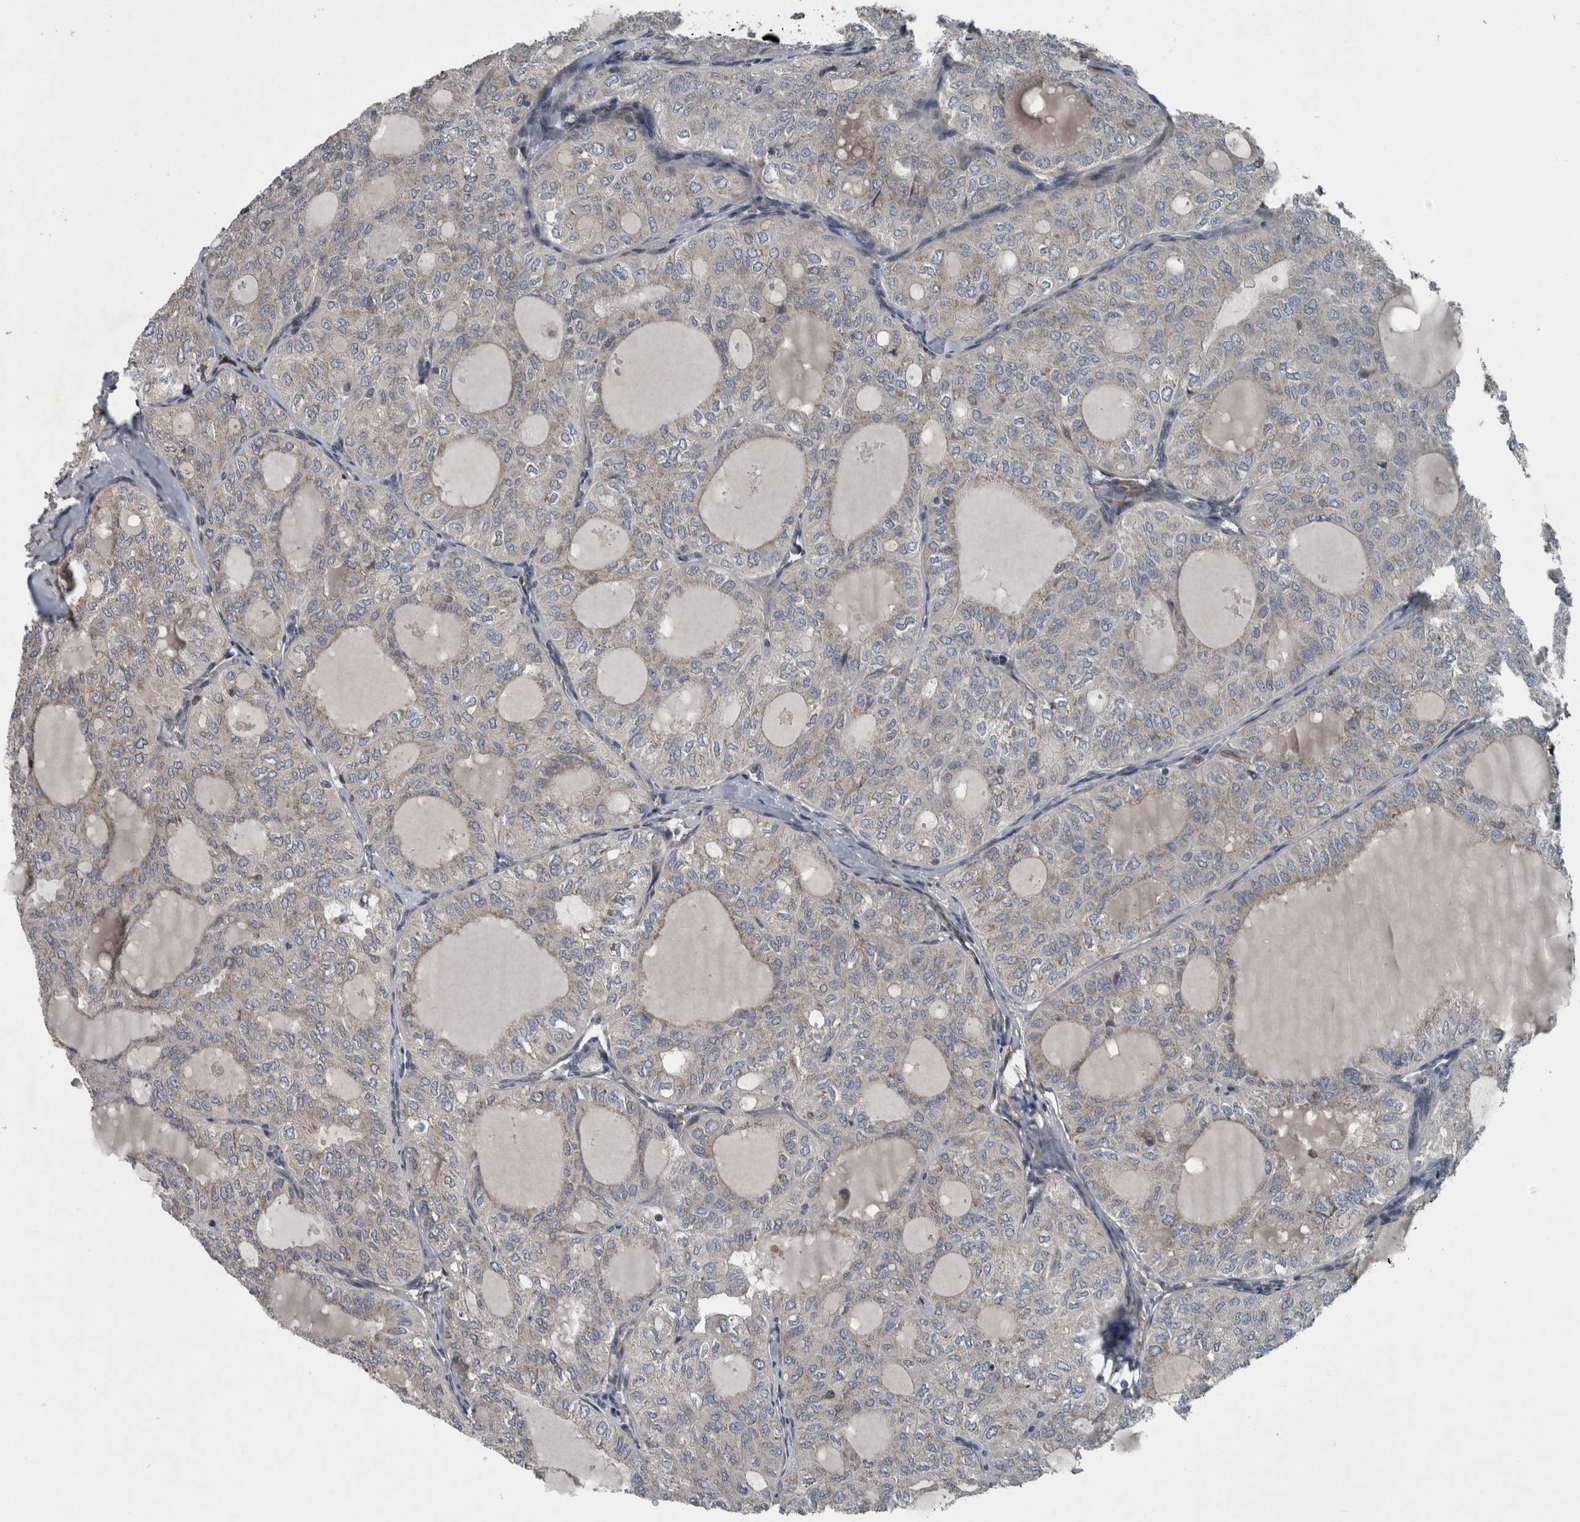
{"staining": {"intensity": "negative", "quantity": "none", "location": "none"}, "tissue": "thyroid cancer", "cell_type": "Tumor cells", "image_type": "cancer", "snomed": [{"axis": "morphology", "description": "Follicular adenoma carcinoma, NOS"}, {"axis": "topography", "description": "Thyroid gland"}], "caption": "This is a micrograph of immunohistochemistry (IHC) staining of thyroid cancer, which shows no positivity in tumor cells. (Stains: DAB IHC with hematoxylin counter stain, Microscopy: brightfield microscopy at high magnification).", "gene": "EXOC8", "patient": {"sex": "male", "age": 75}}